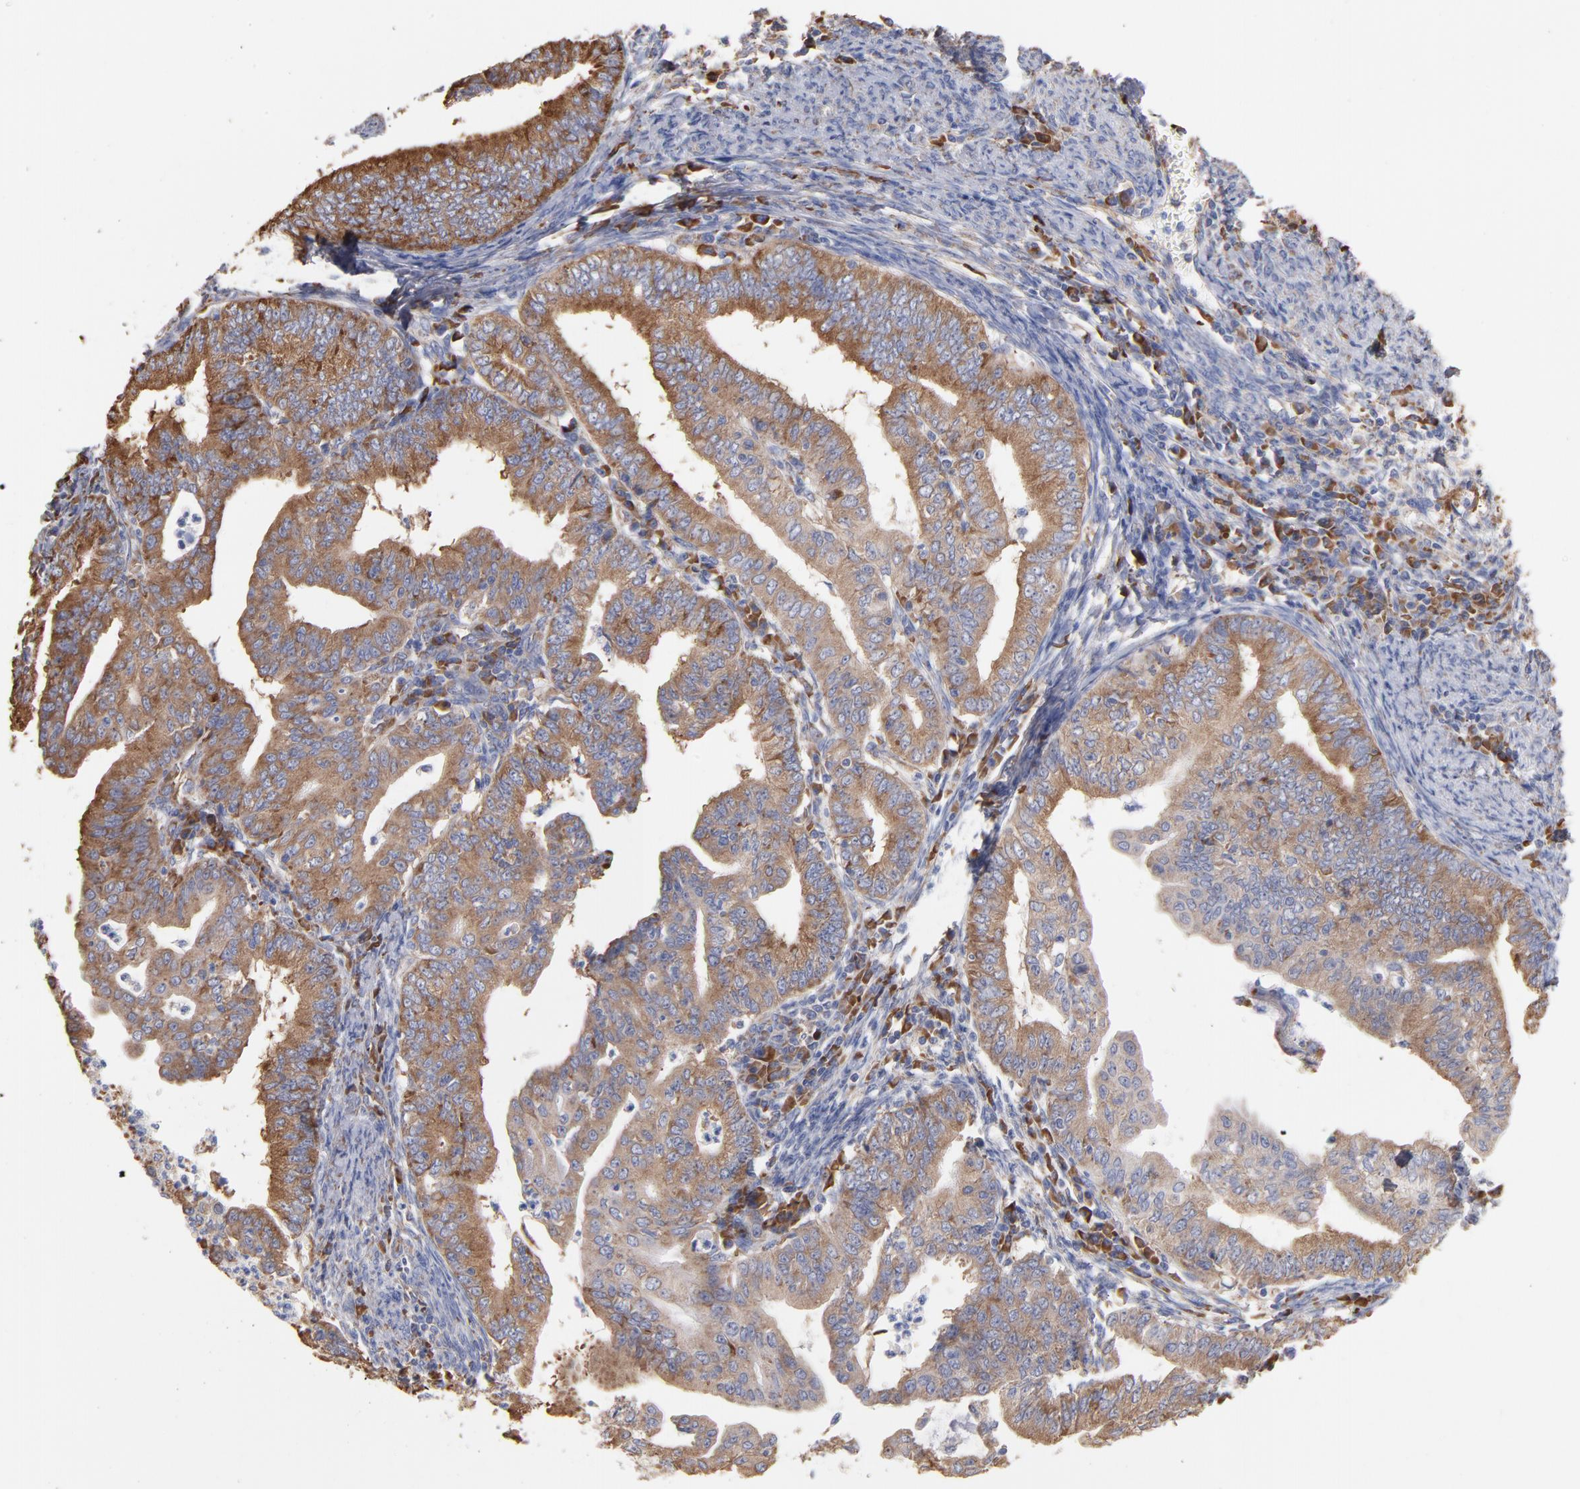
{"staining": {"intensity": "moderate", "quantity": ">75%", "location": "cytoplasmic/membranous"}, "tissue": "endometrial cancer", "cell_type": "Tumor cells", "image_type": "cancer", "snomed": [{"axis": "morphology", "description": "Adenocarcinoma, NOS"}, {"axis": "topography", "description": "Endometrium"}], "caption": "Immunohistochemistry image of neoplastic tissue: human adenocarcinoma (endometrial) stained using IHC demonstrates medium levels of moderate protein expression localized specifically in the cytoplasmic/membranous of tumor cells, appearing as a cytoplasmic/membranous brown color.", "gene": "RPL9", "patient": {"sex": "female", "age": 66}}